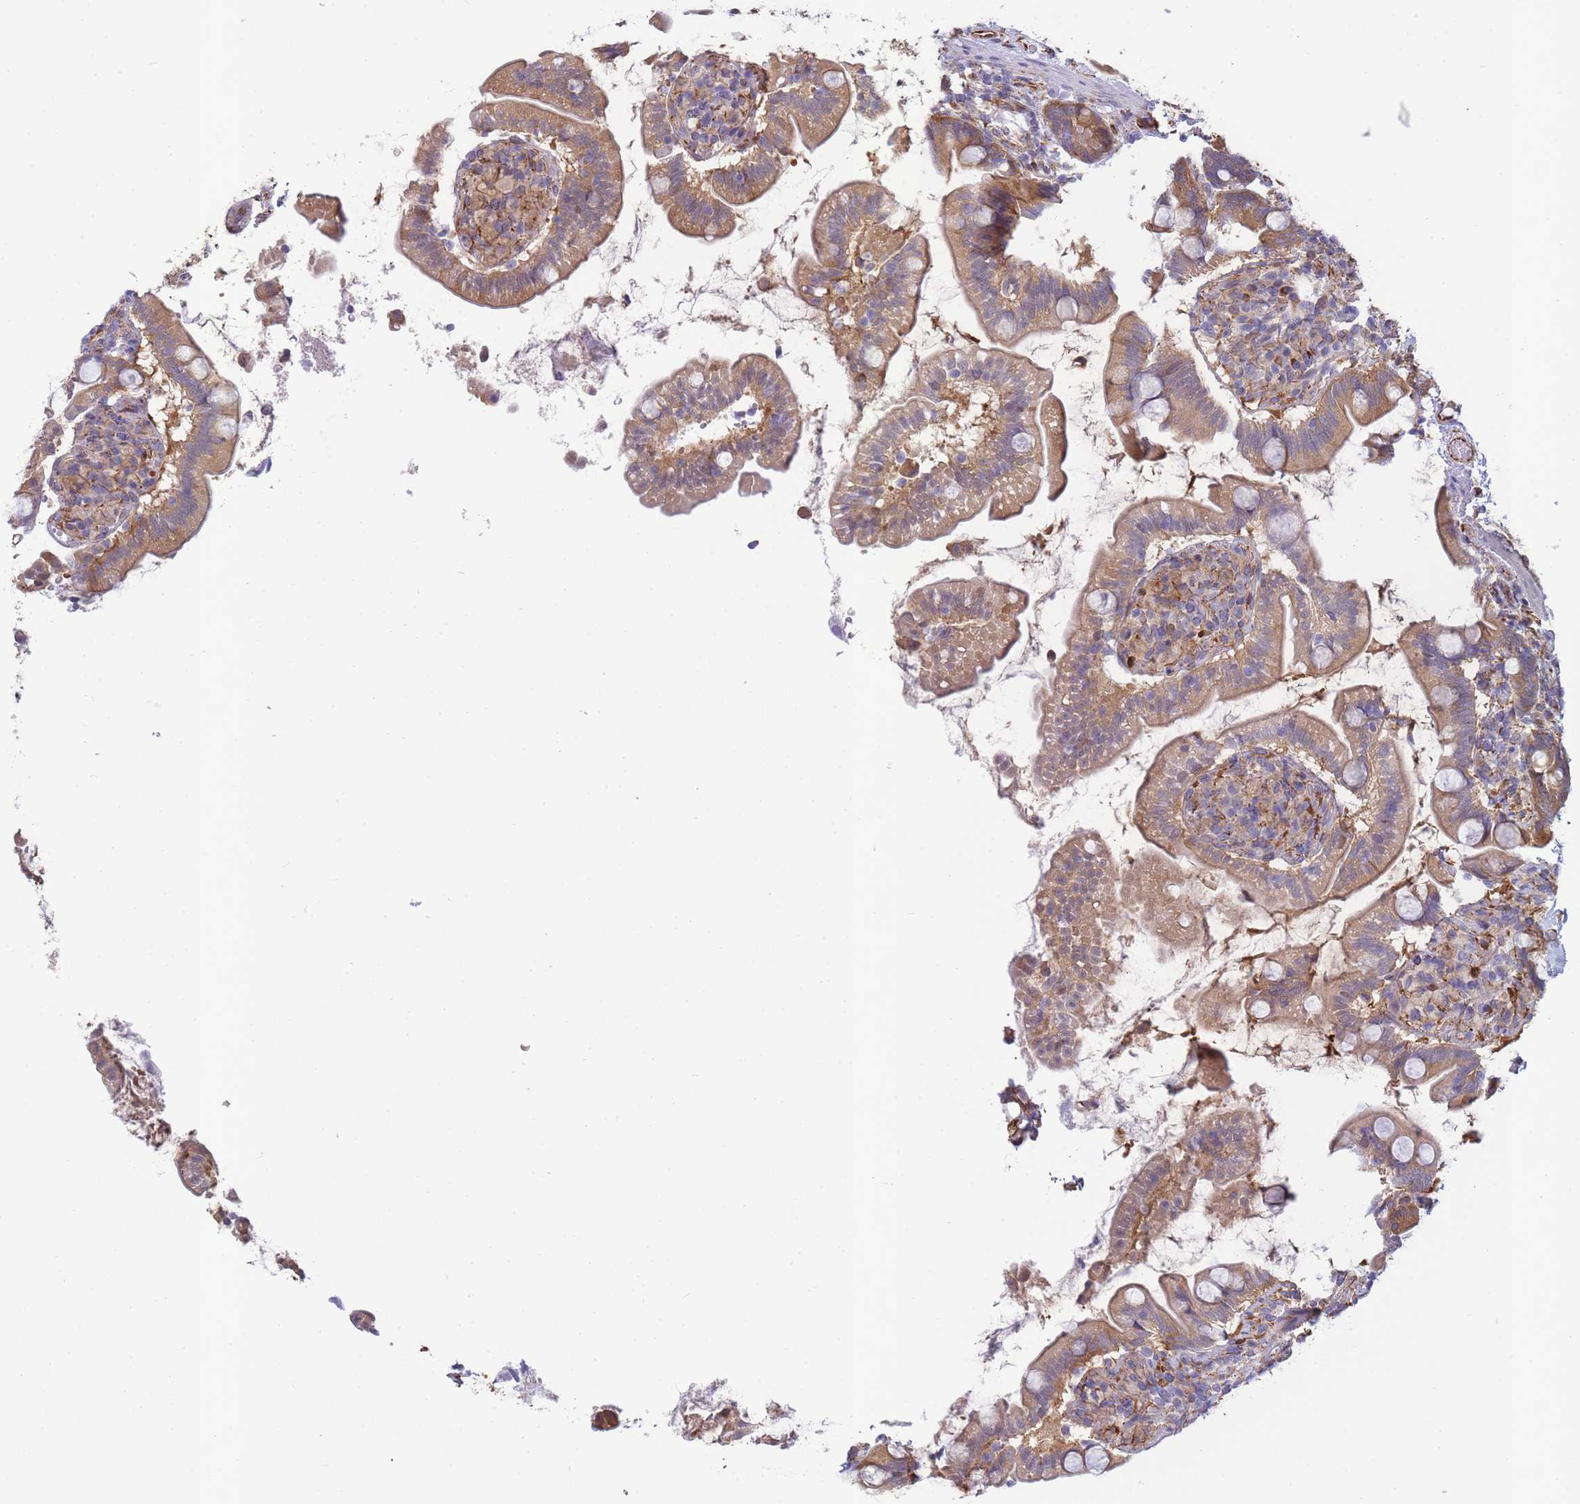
{"staining": {"intensity": "weak", "quantity": ">75%", "location": "cytoplasmic/membranous"}, "tissue": "small intestine", "cell_type": "Glandular cells", "image_type": "normal", "snomed": [{"axis": "morphology", "description": "Normal tissue, NOS"}, {"axis": "topography", "description": "Small intestine"}], "caption": "Immunohistochemical staining of benign small intestine reveals >75% levels of weak cytoplasmic/membranous protein positivity in approximately >75% of glandular cells.", "gene": "ECPAS", "patient": {"sex": "female", "age": 64}}